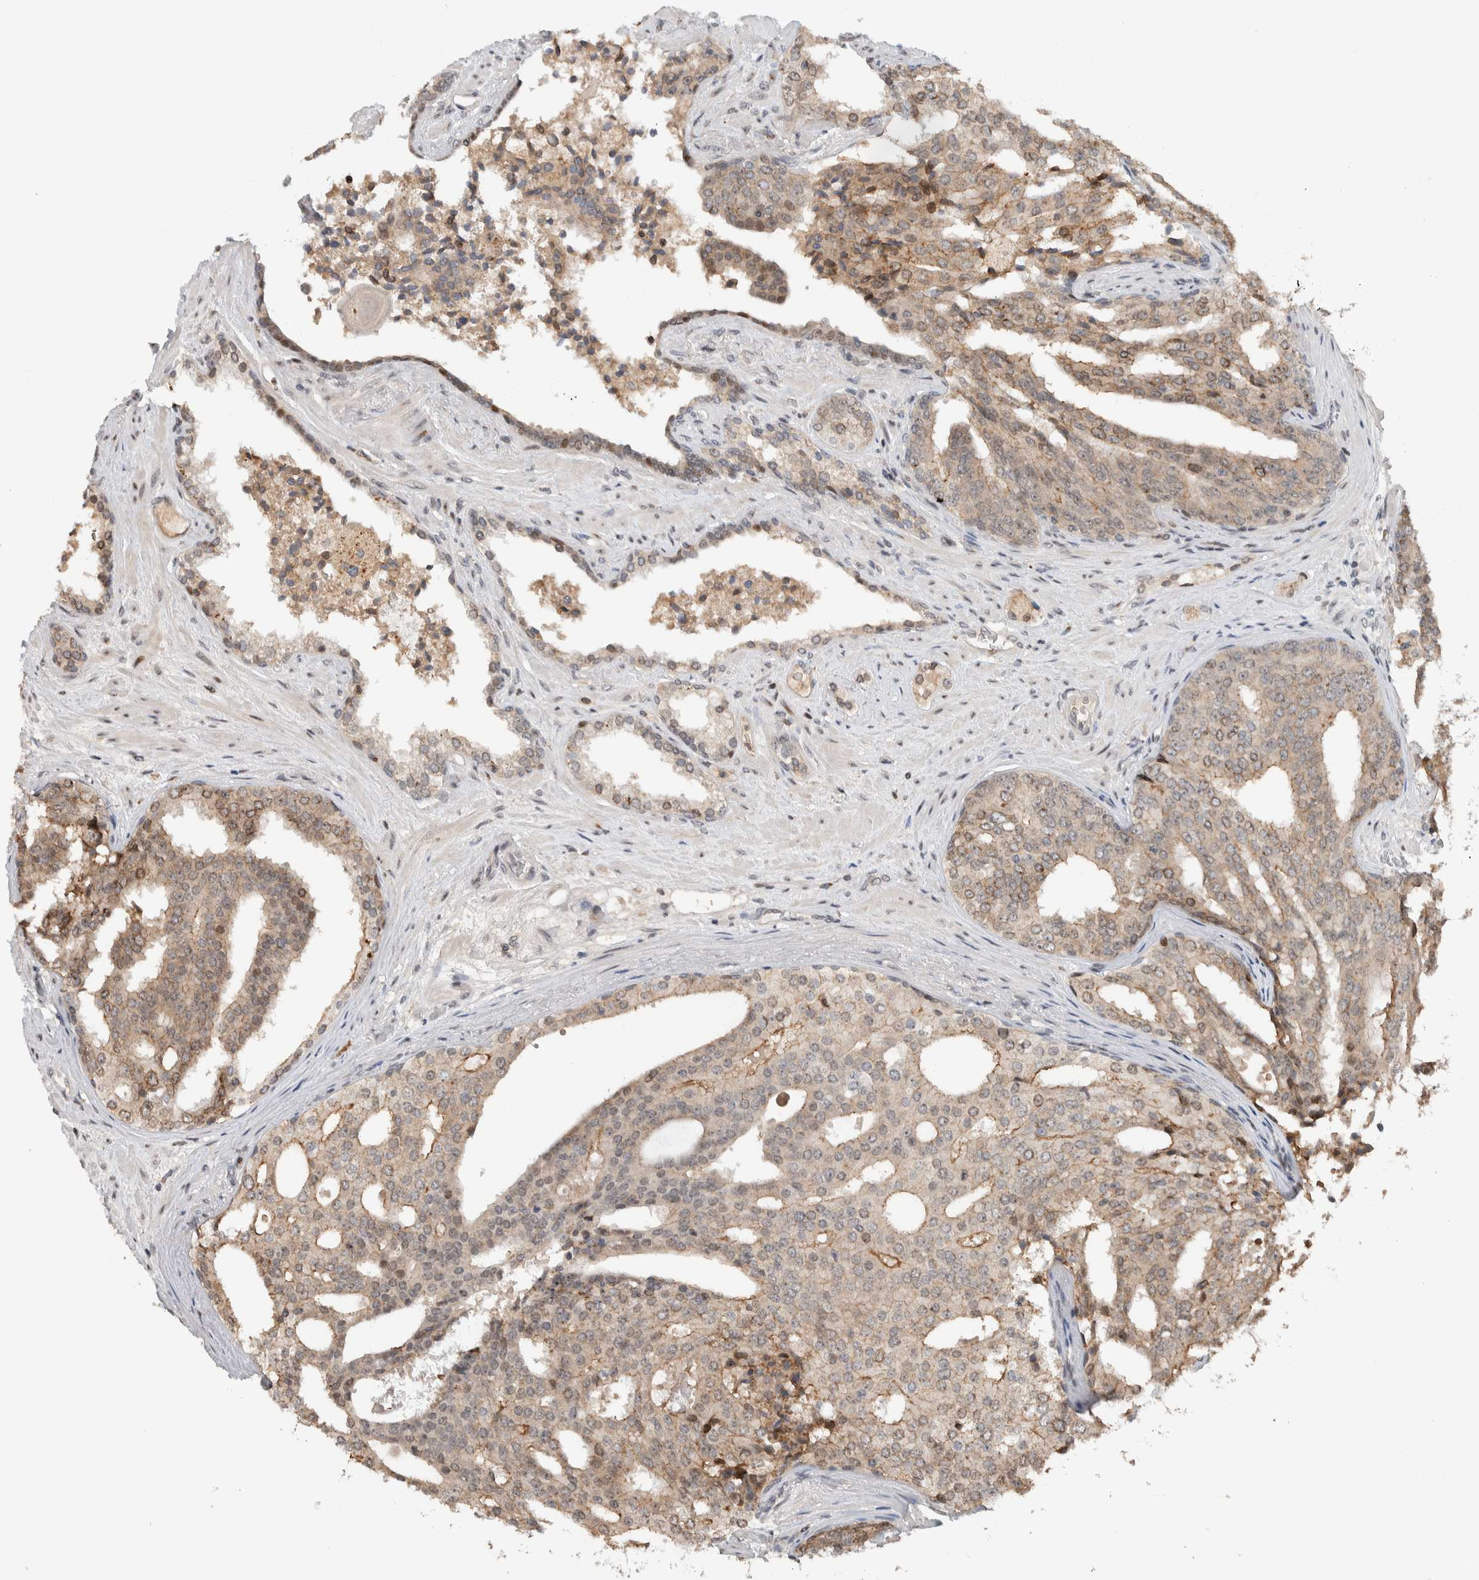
{"staining": {"intensity": "weak", "quantity": "25%-75%", "location": "cytoplasmic/membranous"}, "tissue": "prostate cancer", "cell_type": "Tumor cells", "image_type": "cancer", "snomed": [{"axis": "morphology", "description": "Adenocarcinoma, High grade"}, {"axis": "topography", "description": "Prostate"}], "caption": "The micrograph displays immunohistochemical staining of adenocarcinoma (high-grade) (prostate). There is weak cytoplasmic/membranous expression is appreciated in approximately 25%-75% of tumor cells.", "gene": "ZNF521", "patient": {"sex": "male", "age": 71}}